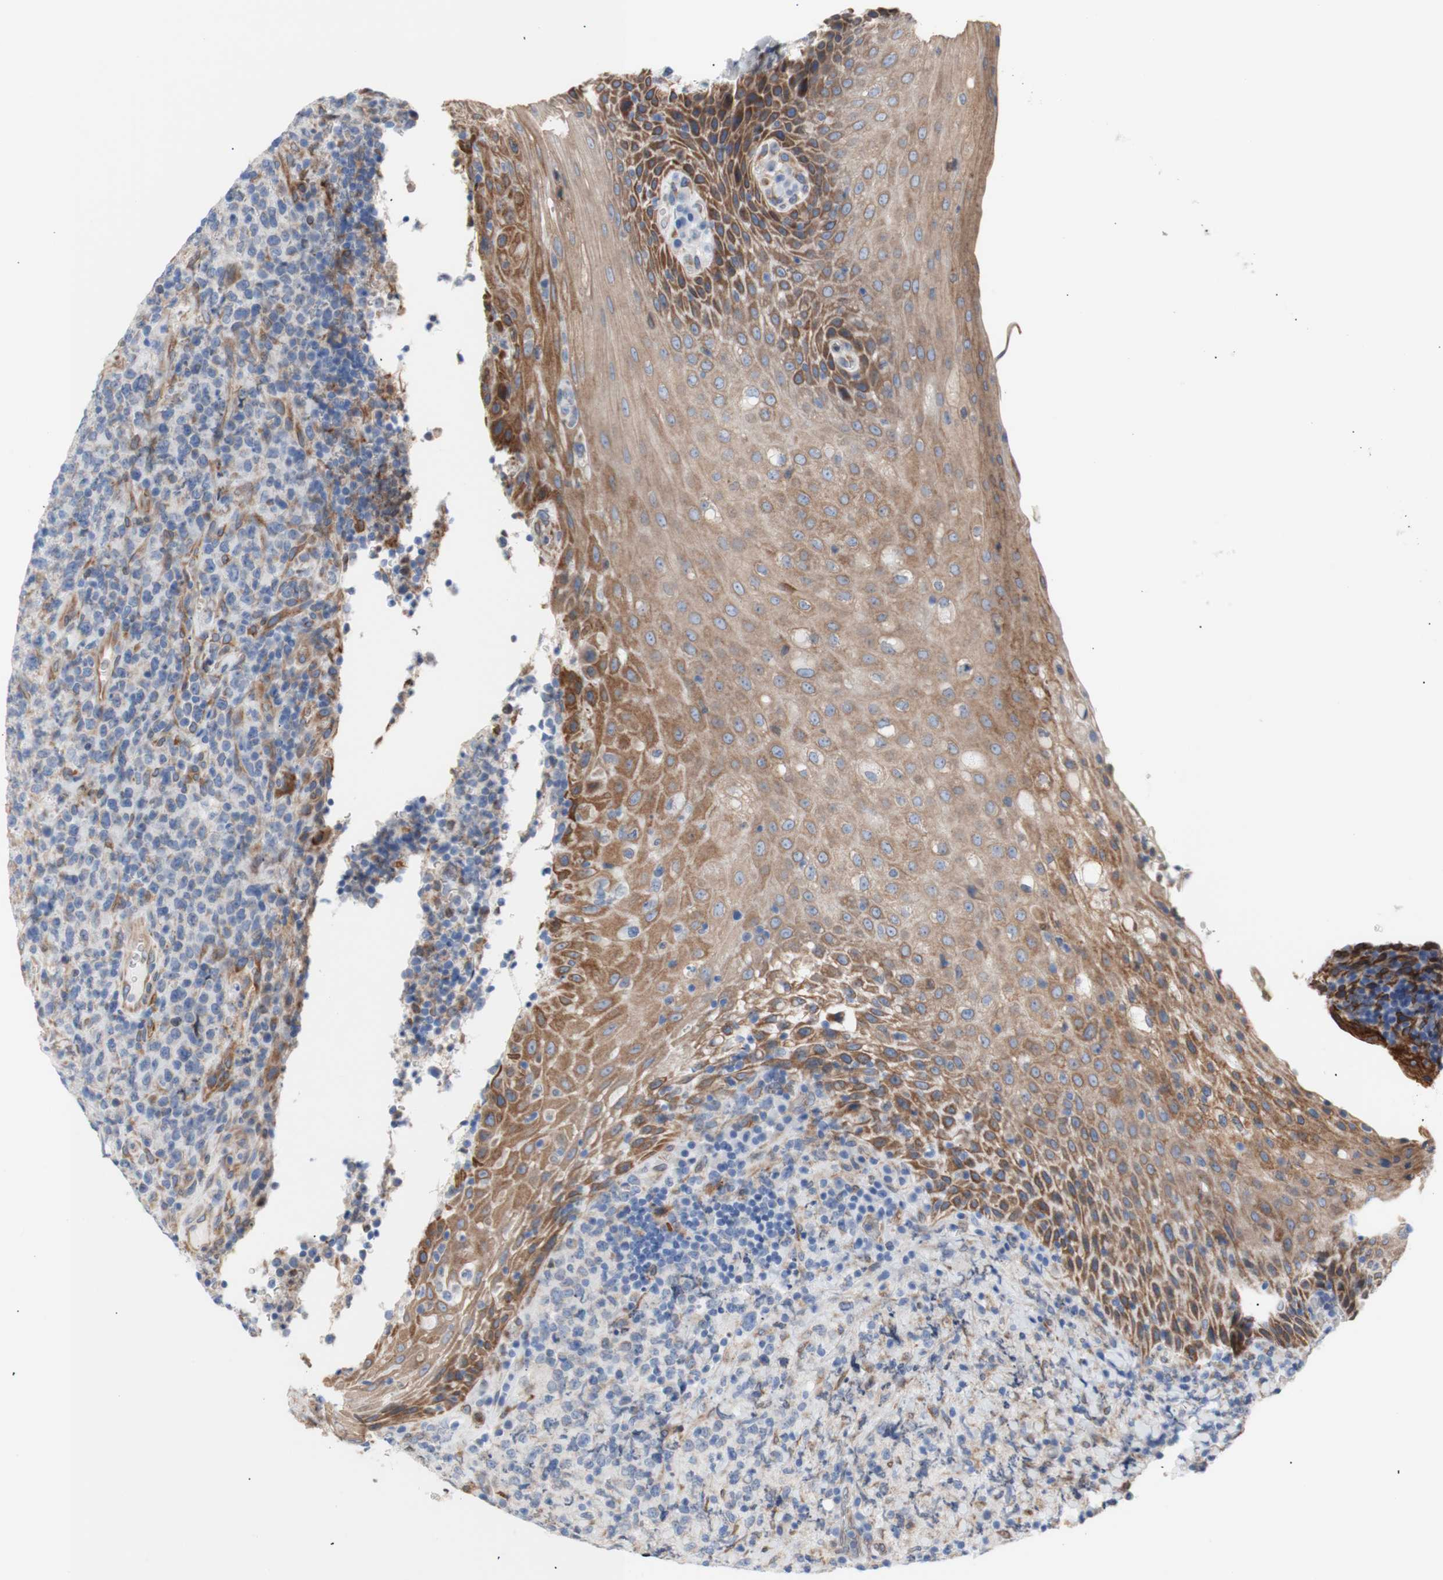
{"staining": {"intensity": "moderate", "quantity": "<25%", "location": "cytoplasmic/membranous"}, "tissue": "lymphoma", "cell_type": "Tumor cells", "image_type": "cancer", "snomed": [{"axis": "morphology", "description": "Malignant lymphoma, non-Hodgkin's type, High grade"}, {"axis": "topography", "description": "Tonsil"}], "caption": "Immunohistochemical staining of human lymphoma shows moderate cytoplasmic/membranous protein staining in about <25% of tumor cells.", "gene": "ERLIN1", "patient": {"sex": "female", "age": 36}}